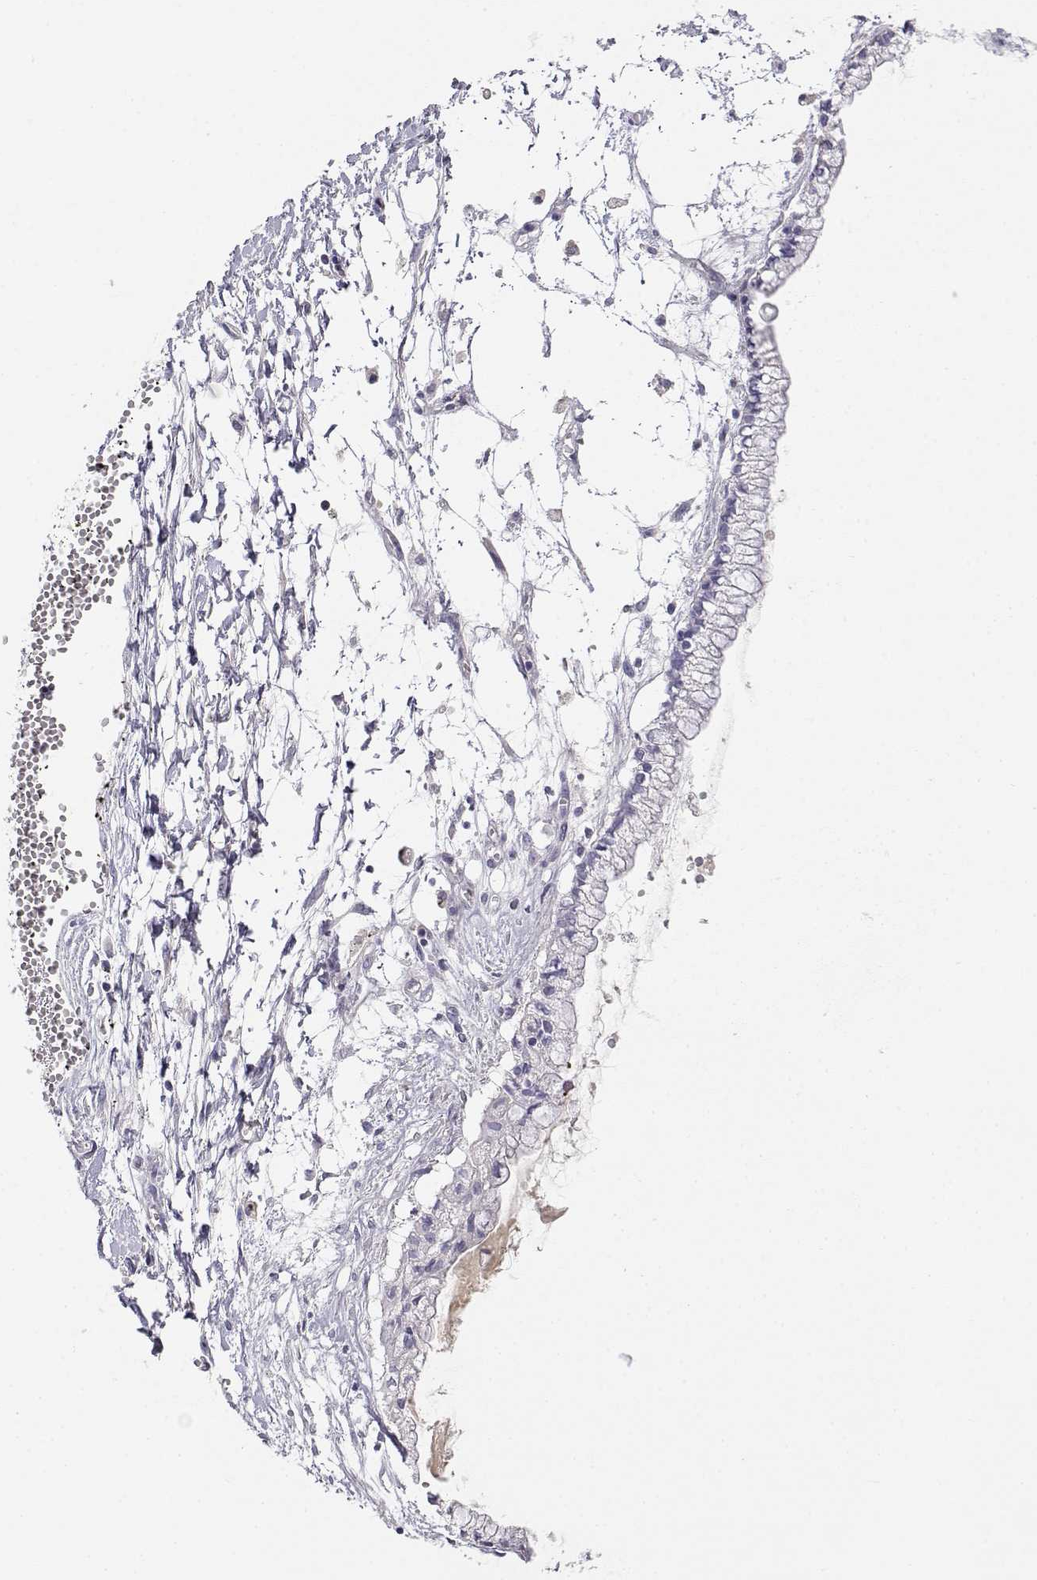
{"staining": {"intensity": "negative", "quantity": "none", "location": "none"}, "tissue": "ovarian cancer", "cell_type": "Tumor cells", "image_type": "cancer", "snomed": [{"axis": "morphology", "description": "Cystadenocarcinoma, mucinous, NOS"}, {"axis": "topography", "description": "Ovary"}], "caption": "Immunohistochemistry (IHC) image of human ovarian cancer (mucinous cystadenocarcinoma) stained for a protein (brown), which reveals no positivity in tumor cells.", "gene": "GPR174", "patient": {"sex": "female", "age": 67}}